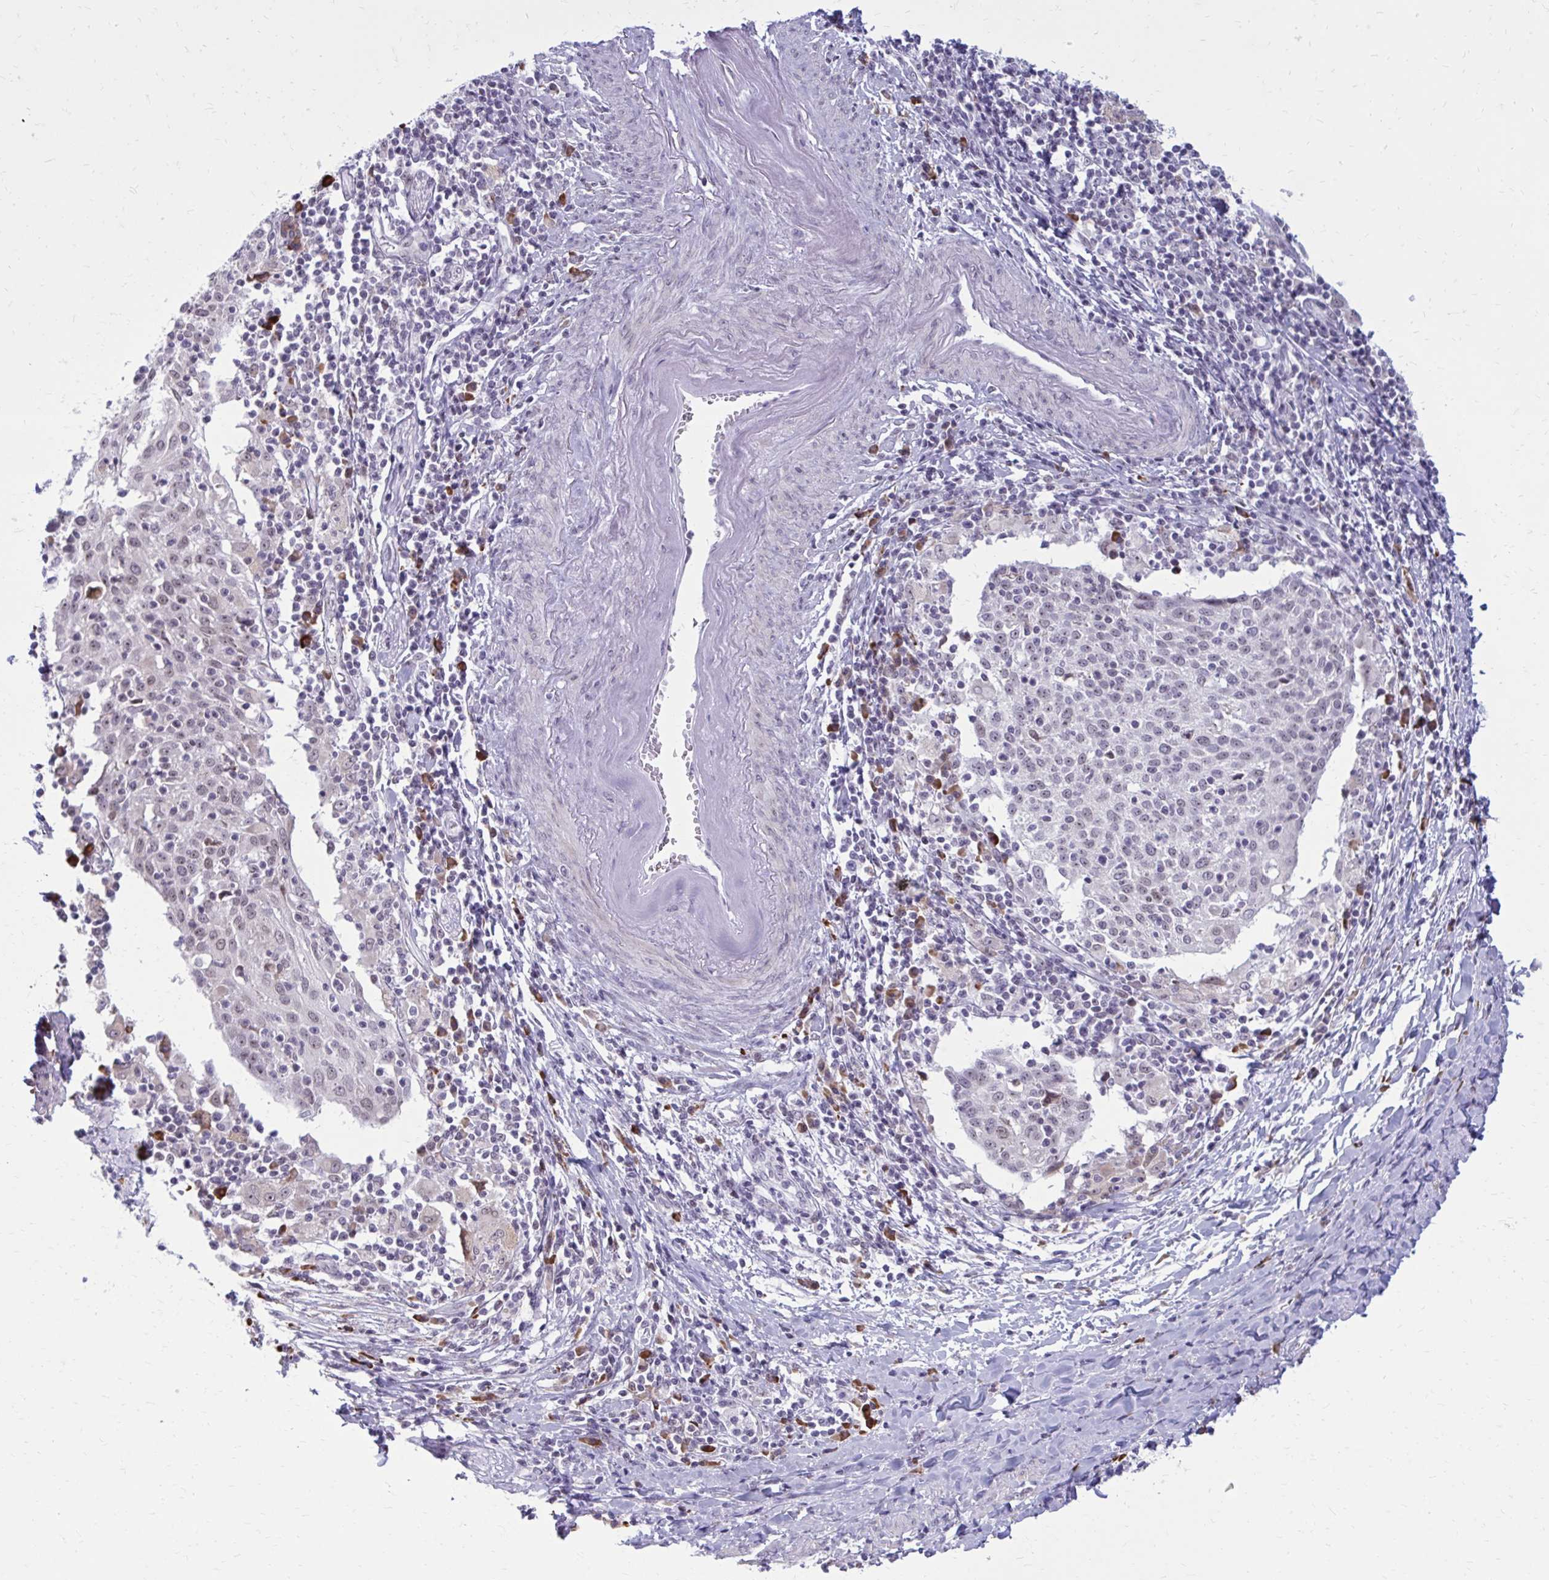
{"staining": {"intensity": "weak", "quantity": "<25%", "location": "nuclear"}, "tissue": "cervical cancer", "cell_type": "Tumor cells", "image_type": "cancer", "snomed": [{"axis": "morphology", "description": "Squamous cell carcinoma, NOS"}, {"axis": "topography", "description": "Cervix"}], "caption": "Immunohistochemistry micrograph of cervical cancer stained for a protein (brown), which displays no positivity in tumor cells. (DAB immunohistochemistry visualized using brightfield microscopy, high magnification).", "gene": "PROSER1", "patient": {"sex": "female", "age": 52}}